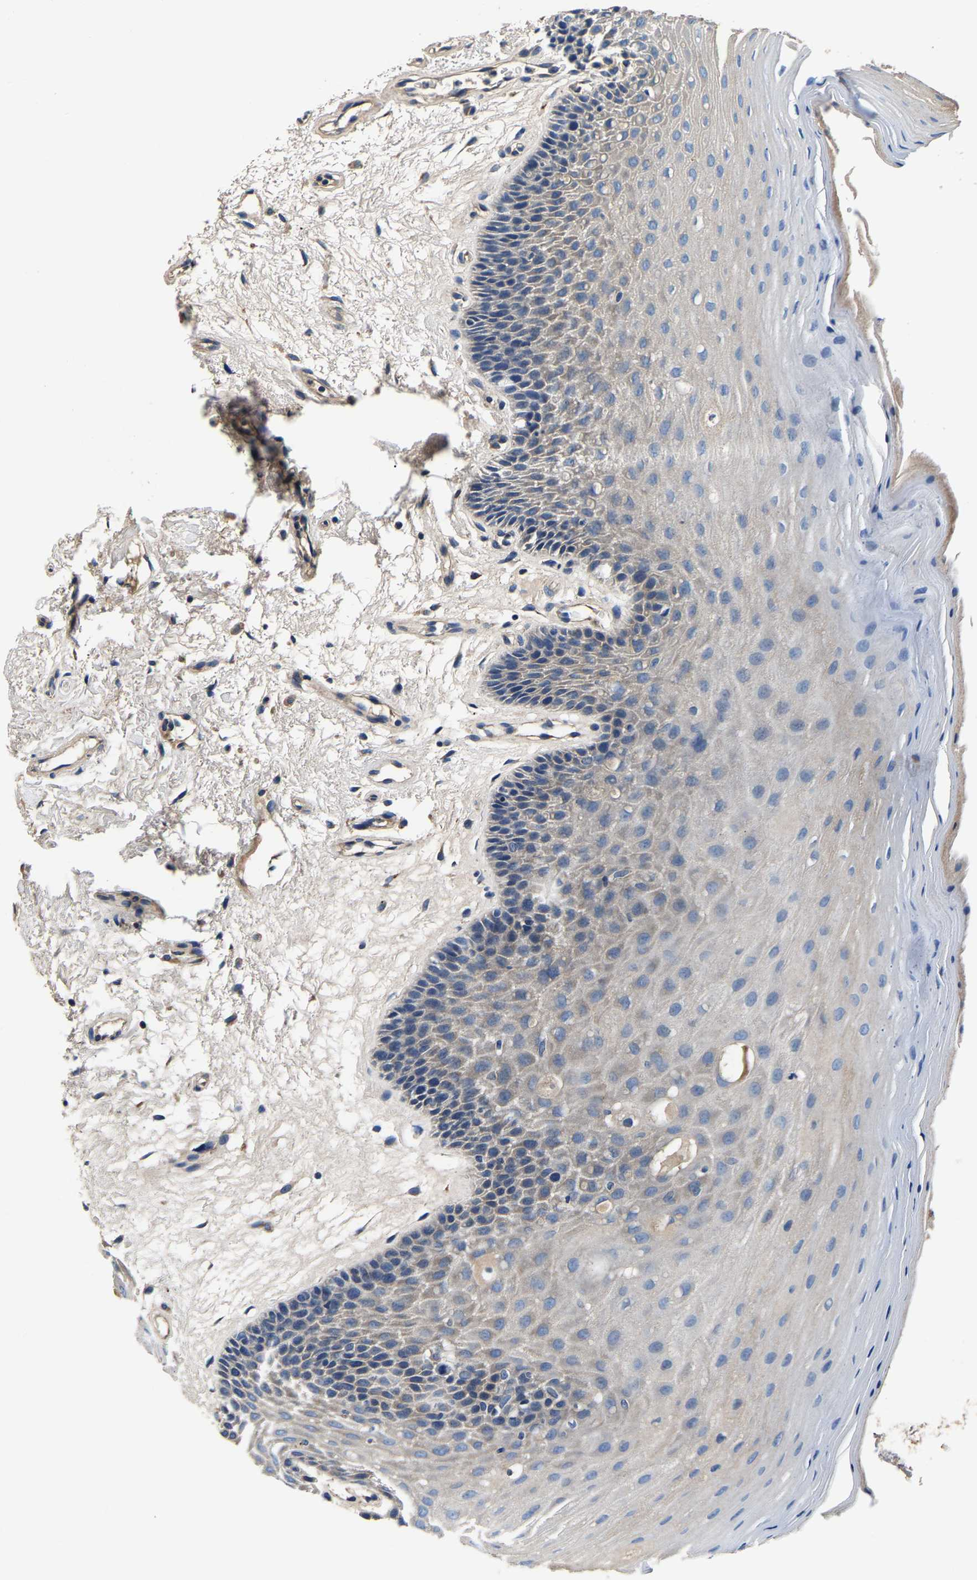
{"staining": {"intensity": "weak", "quantity": "25%-75%", "location": "cytoplasmic/membranous"}, "tissue": "oral mucosa", "cell_type": "Squamous epithelial cells", "image_type": "normal", "snomed": [{"axis": "morphology", "description": "Normal tissue, NOS"}, {"axis": "morphology", "description": "Squamous cell carcinoma, NOS"}, {"axis": "topography", "description": "Oral tissue"}, {"axis": "topography", "description": "Head-Neck"}], "caption": "Oral mucosa stained with DAB IHC displays low levels of weak cytoplasmic/membranous expression in approximately 25%-75% of squamous epithelial cells.", "gene": "SH3GLB1", "patient": {"sex": "male", "age": 71}}